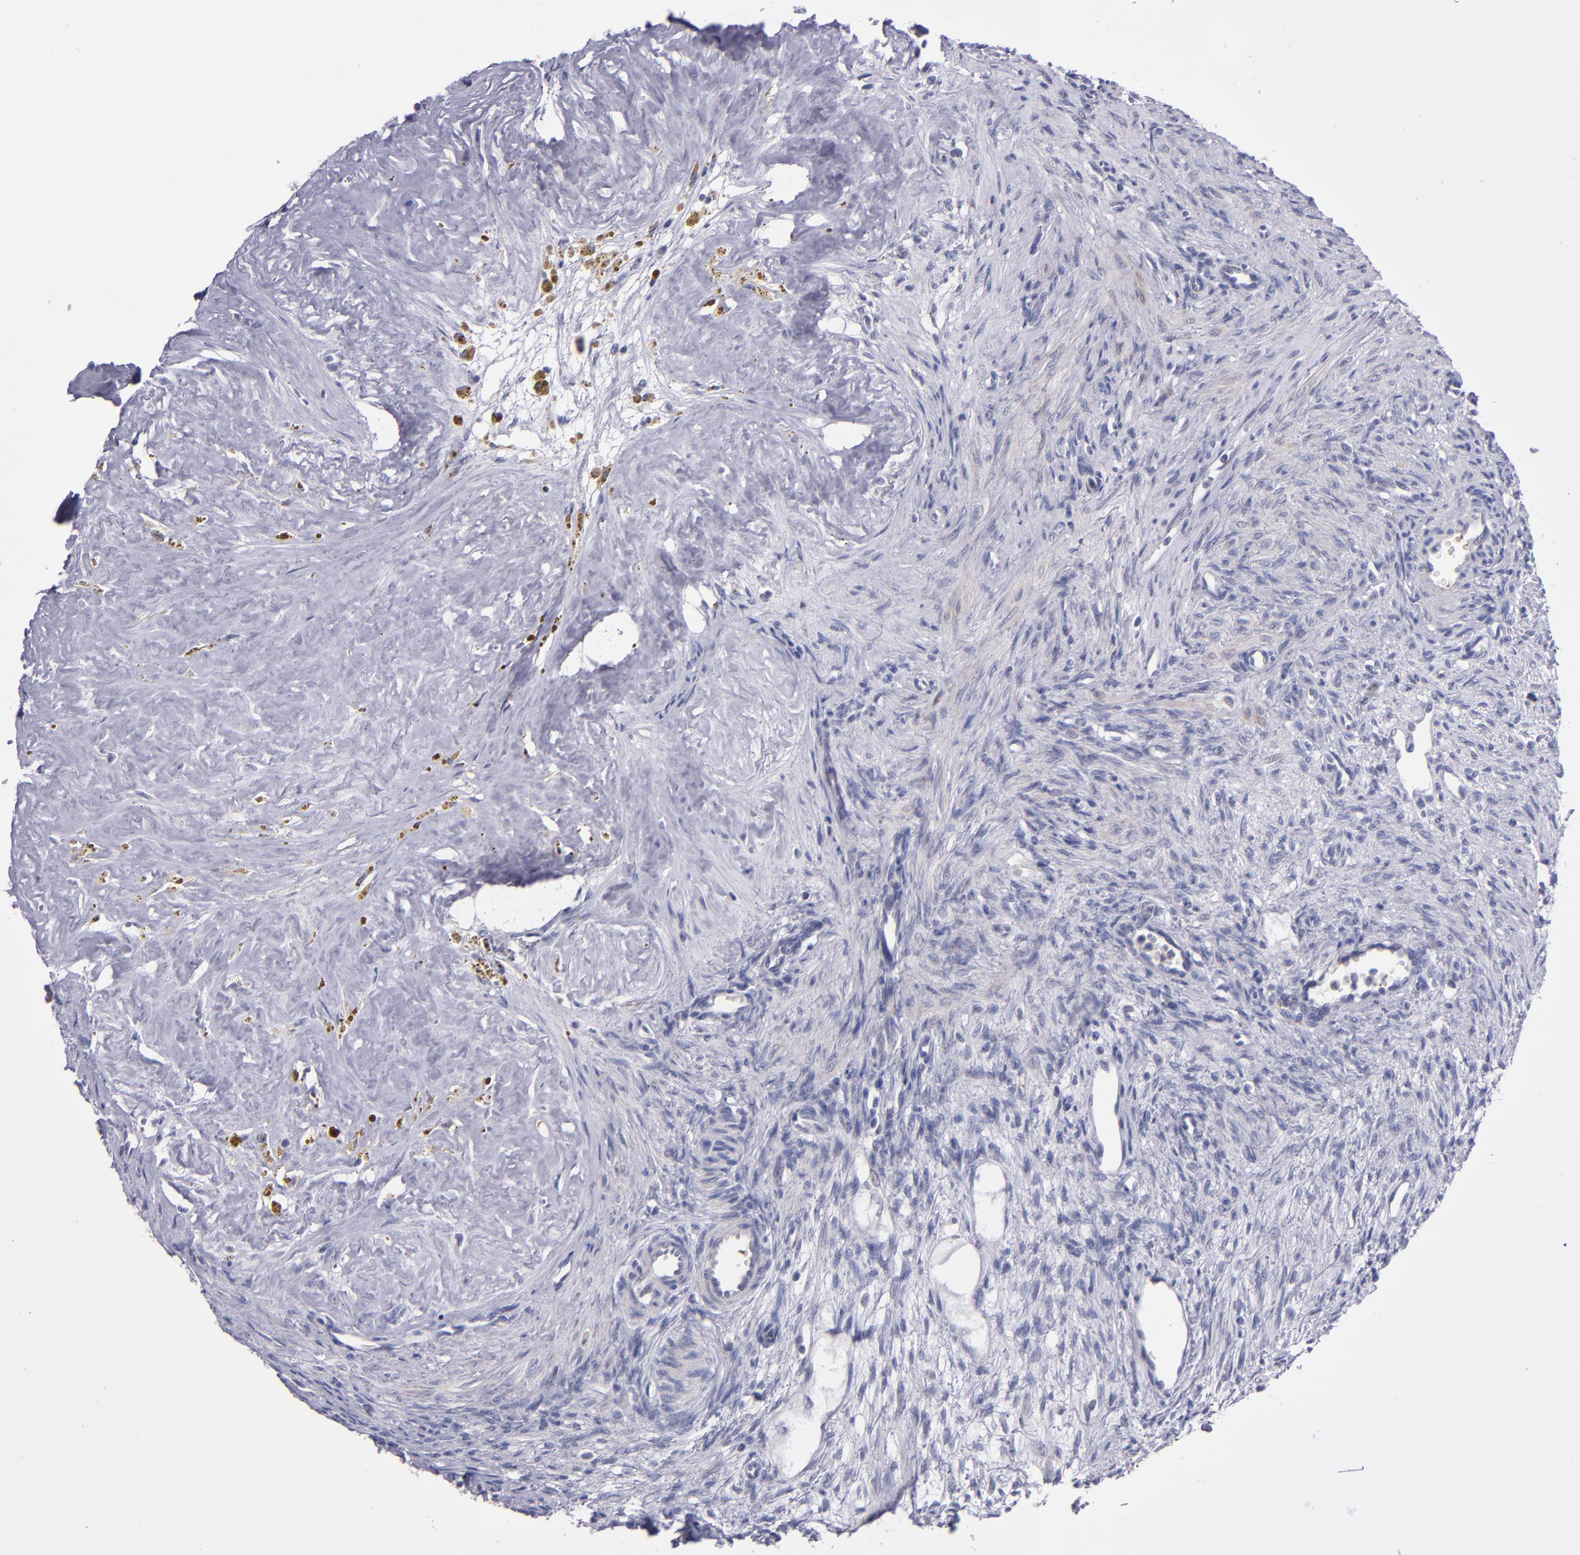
{"staining": {"intensity": "negative", "quantity": "none", "location": "none"}, "tissue": "ovary", "cell_type": "Follicle cells", "image_type": "normal", "snomed": [{"axis": "morphology", "description": "Normal tissue, NOS"}, {"axis": "topography", "description": "Ovary"}], "caption": "IHC histopathology image of normal human ovary stained for a protein (brown), which demonstrates no expression in follicle cells.", "gene": "RAB41", "patient": {"sex": "female", "age": 33}}